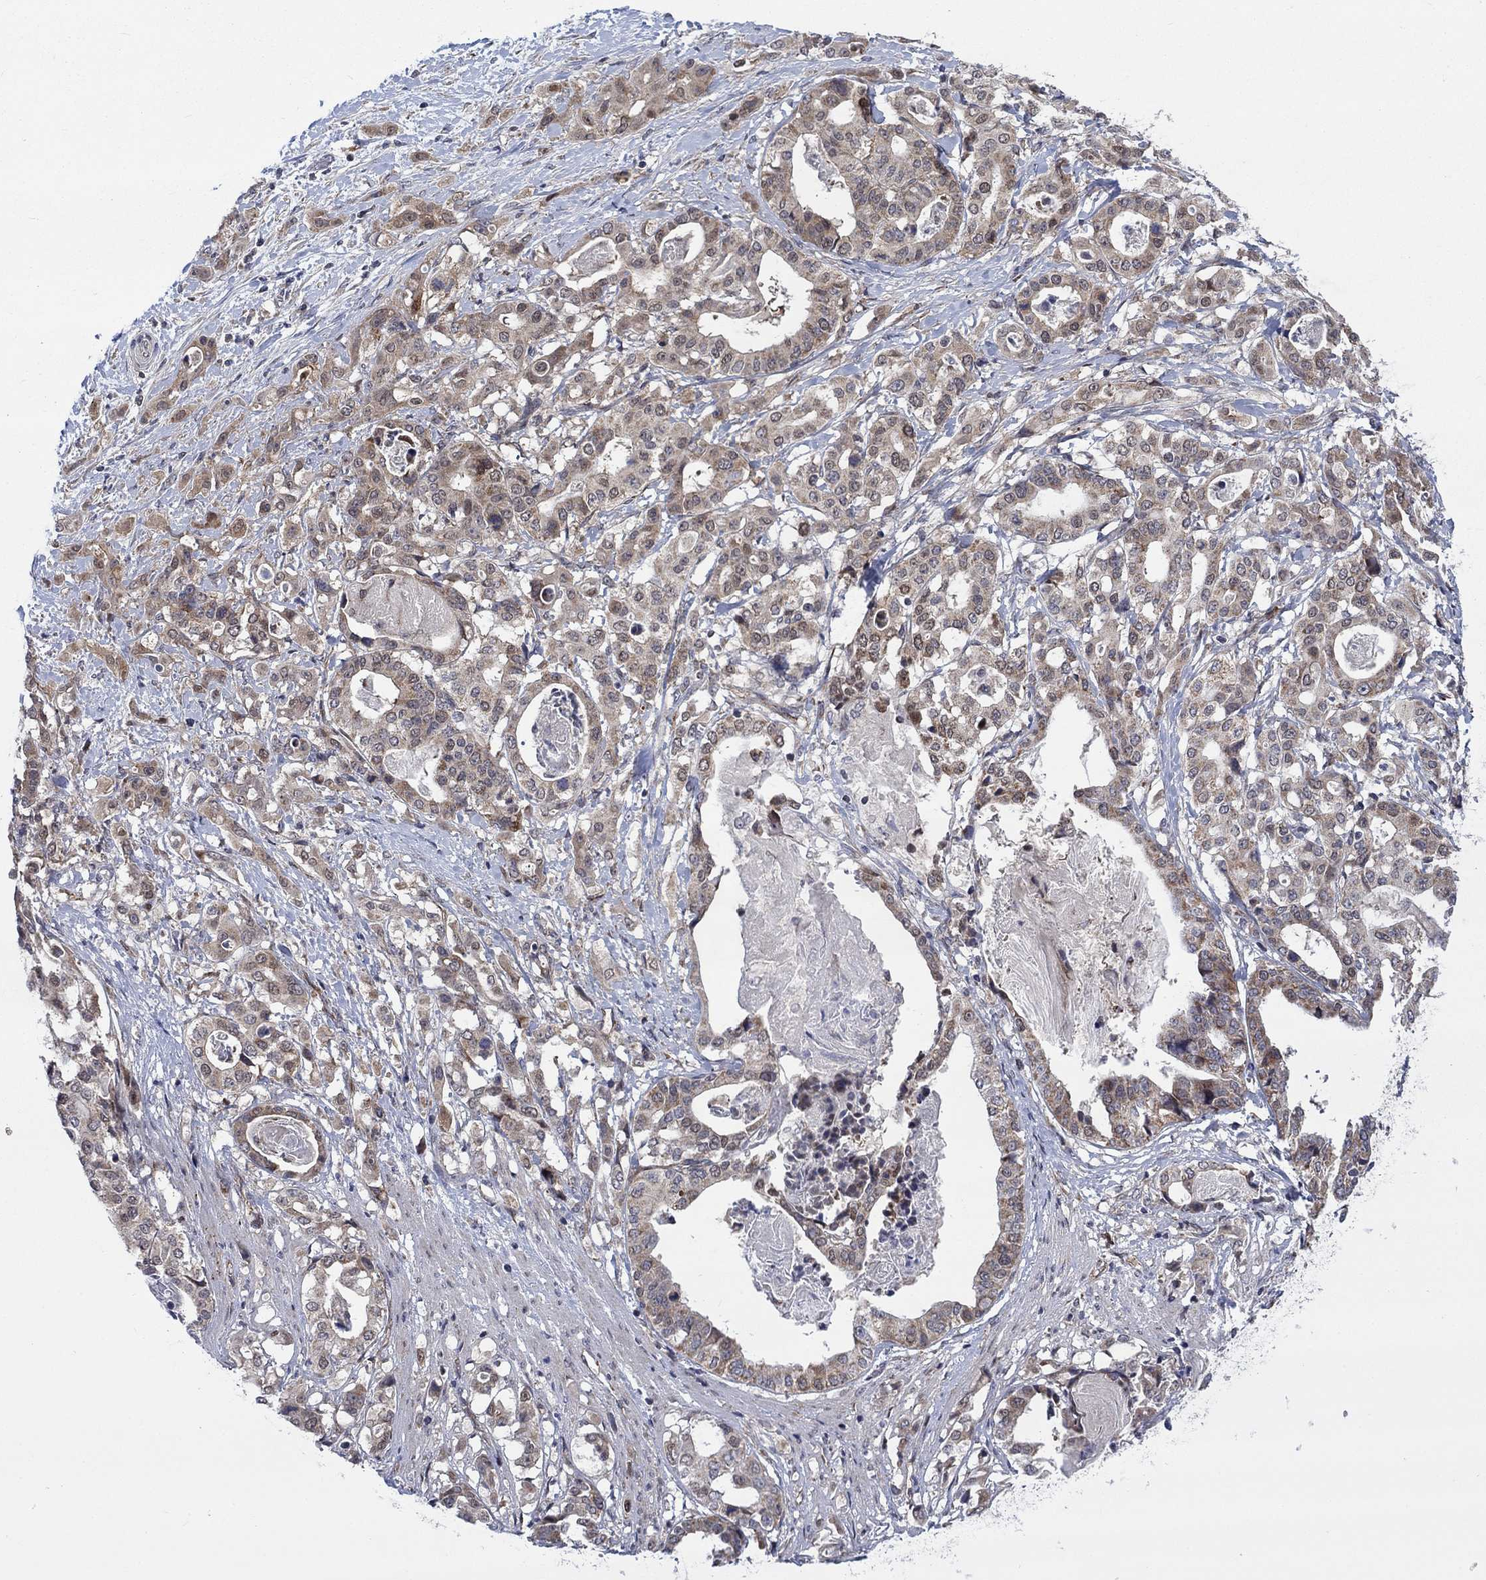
{"staining": {"intensity": "moderate", "quantity": "<25%", "location": "cytoplasmic/membranous"}, "tissue": "stomach cancer", "cell_type": "Tumor cells", "image_type": "cancer", "snomed": [{"axis": "morphology", "description": "Adenocarcinoma, NOS"}, {"axis": "topography", "description": "Stomach"}], "caption": "Brown immunohistochemical staining in human stomach cancer (adenocarcinoma) exhibits moderate cytoplasmic/membranous staining in about <25% of tumor cells. (DAB = brown stain, brightfield microscopy at high magnification).", "gene": "SLC35F2", "patient": {"sex": "male", "age": 48}}